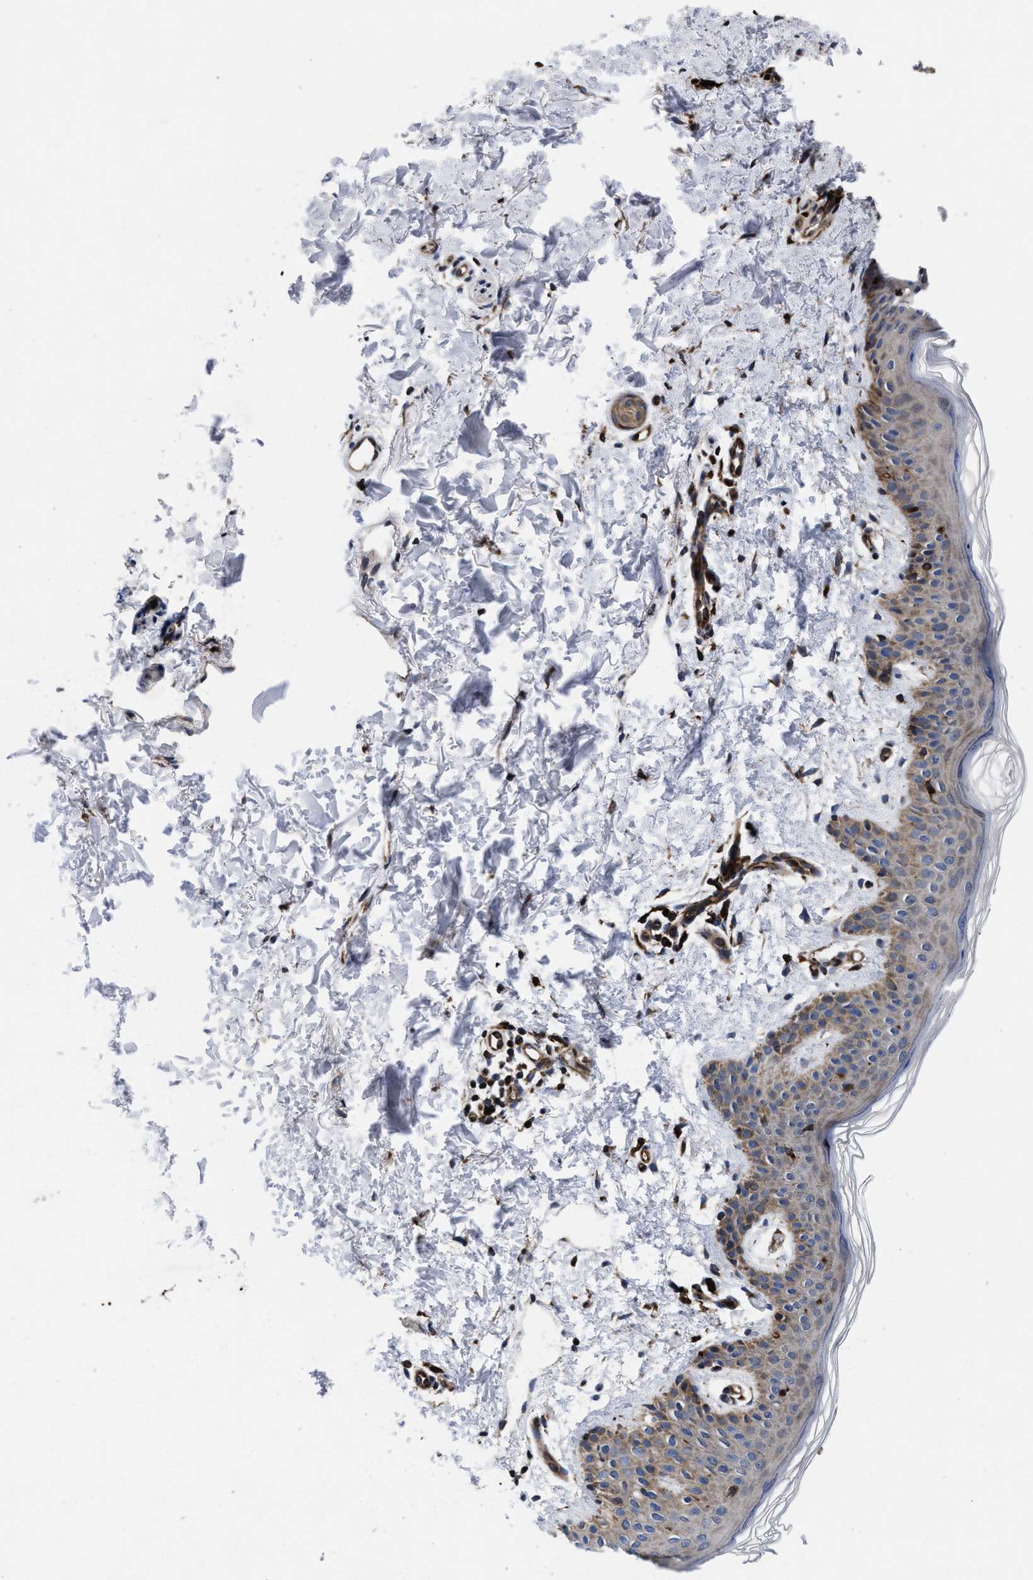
{"staining": {"intensity": "negative", "quantity": "none", "location": "none"}, "tissue": "skin", "cell_type": "Fibroblasts", "image_type": "normal", "snomed": [{"axis": "morphology", "description": "Normal tissue, NOS"}, {"axis": "topography", "description": "Skin"}], "caption": "High magnification brightfield microscopy of benign skin stained with DAB (3,3'-diaminobenzidine) (brown) and counterstained with hematoxylin (blue): fibroblasts show no significant expression.", "gene": "MRPL50", "patient": {"sex": "male", "age": 40}}